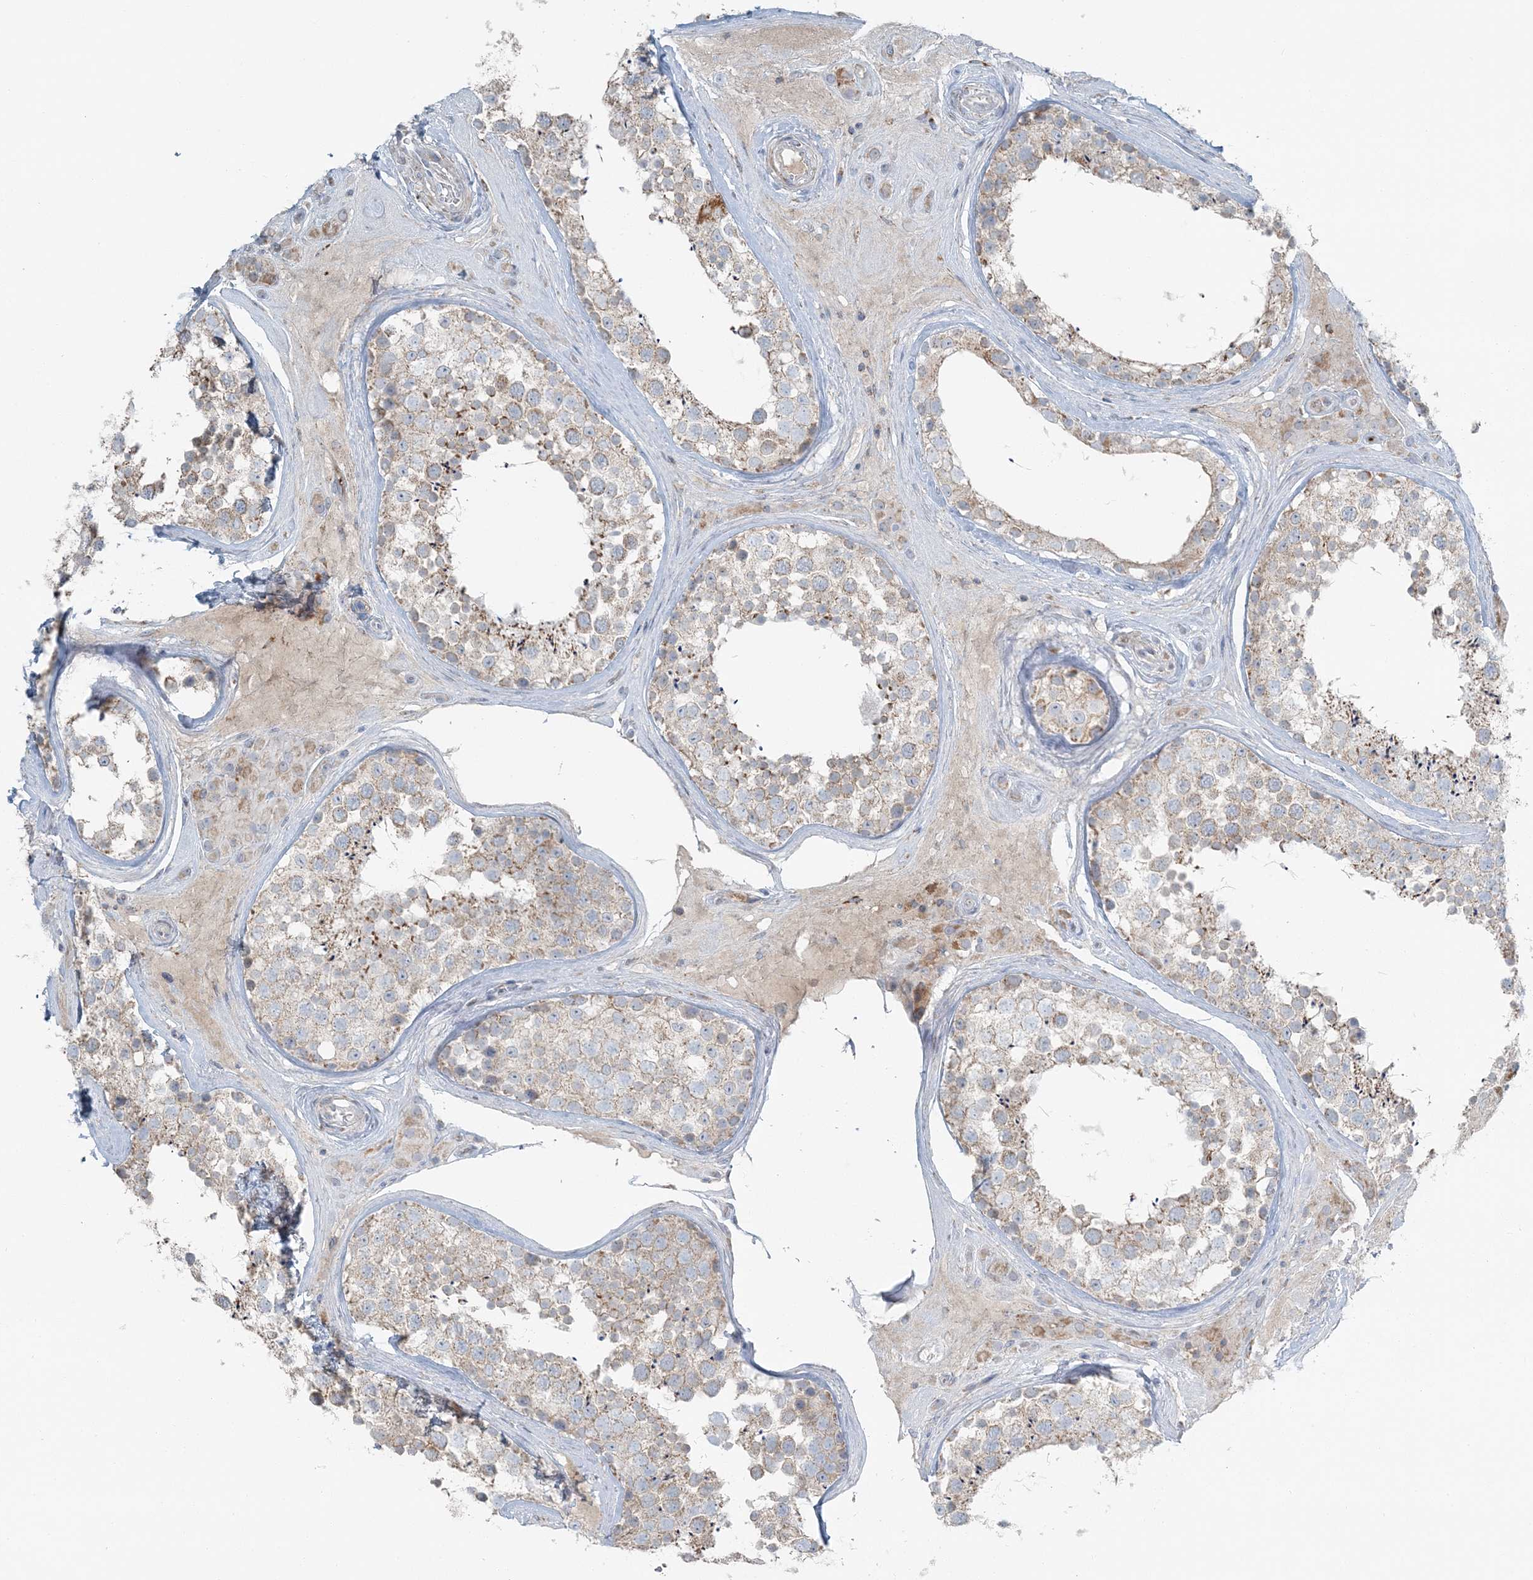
{"staining": {"intensity": "weak", "quantity": ">75%", "location": "cytoplasmic/membranous"}, "tissue": "testis", "cell_type": "Cells in seminiferous ducts", "image_type": "normal", "snomed": [{"axis": "morphology", "description": "Normal tissue, NOS"}, {"axis": "topography", "description": "Testis"}], "caption": "Weak cytoplasmic/membranous protein positivity is appreciated in about >75% of cells in seminiferous ducts in testis.", "gene": "SLC22A16", "patient": {"sex": "male", "age": 46}}